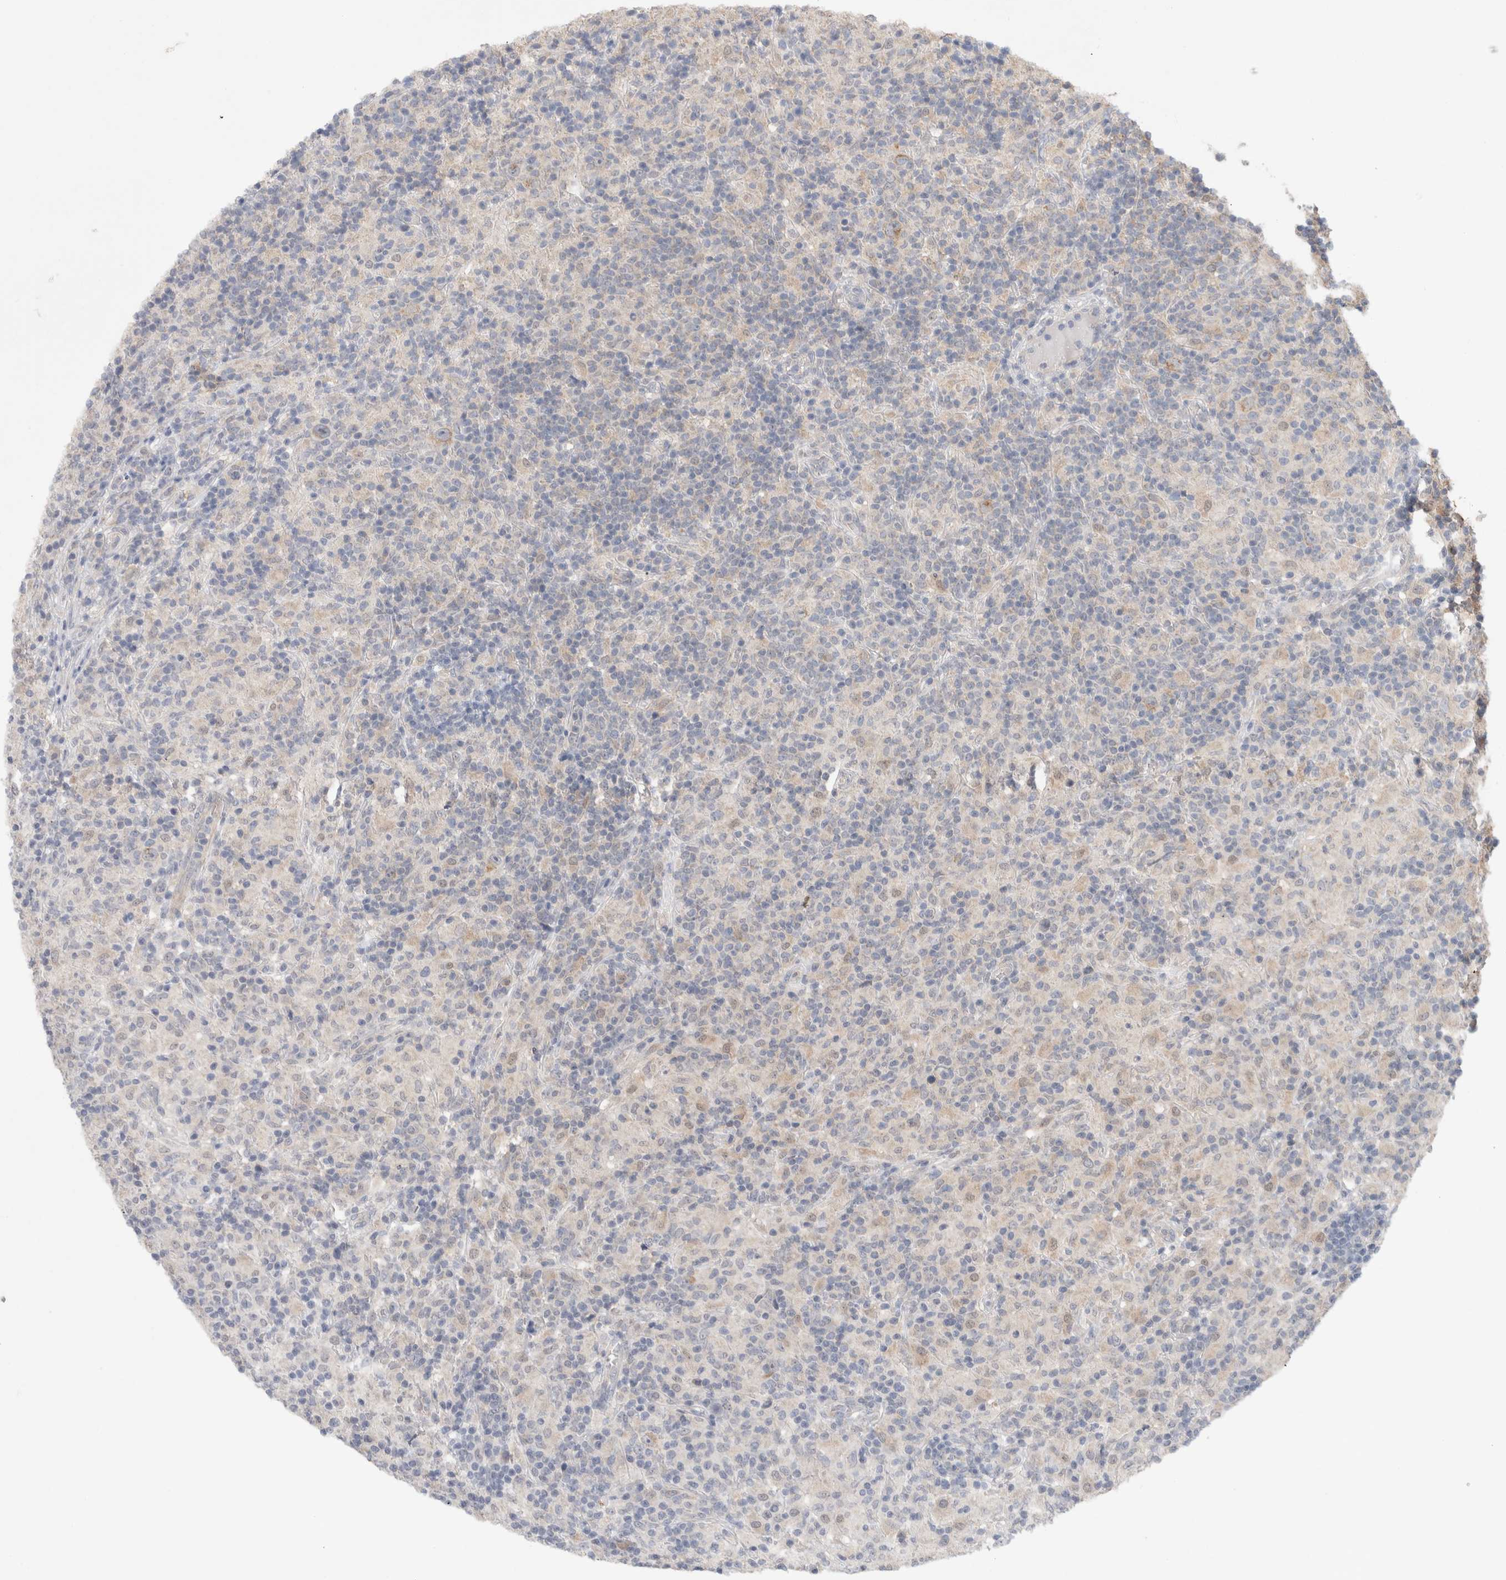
{"staining": {"intensity": "weak", "quantity": ">75%", "location": "cytoplasmic/membranous"}, "tissue": "lymphoma", "cell_type": "Tumor cells", "image_type": "cancer", "snomed": [{"axis": "morphology", "description": "Hodgkin's disease, NOS"}, {"axis": "topography", "description": "Lymph node"}], "caption": "Immunohistochemistry photomicrograph of neoplastic tissue: human Hodgkin's disease stained using immunohistochemistry (IHC) shows low levels of weak protein expression localized specifically in the cytoplasmic/membranous of tumor cells, appearing as a cytoplasmic/membranous brown color.", "gene": "RAB14", "patient": {"sex": "male", "age": 70}}